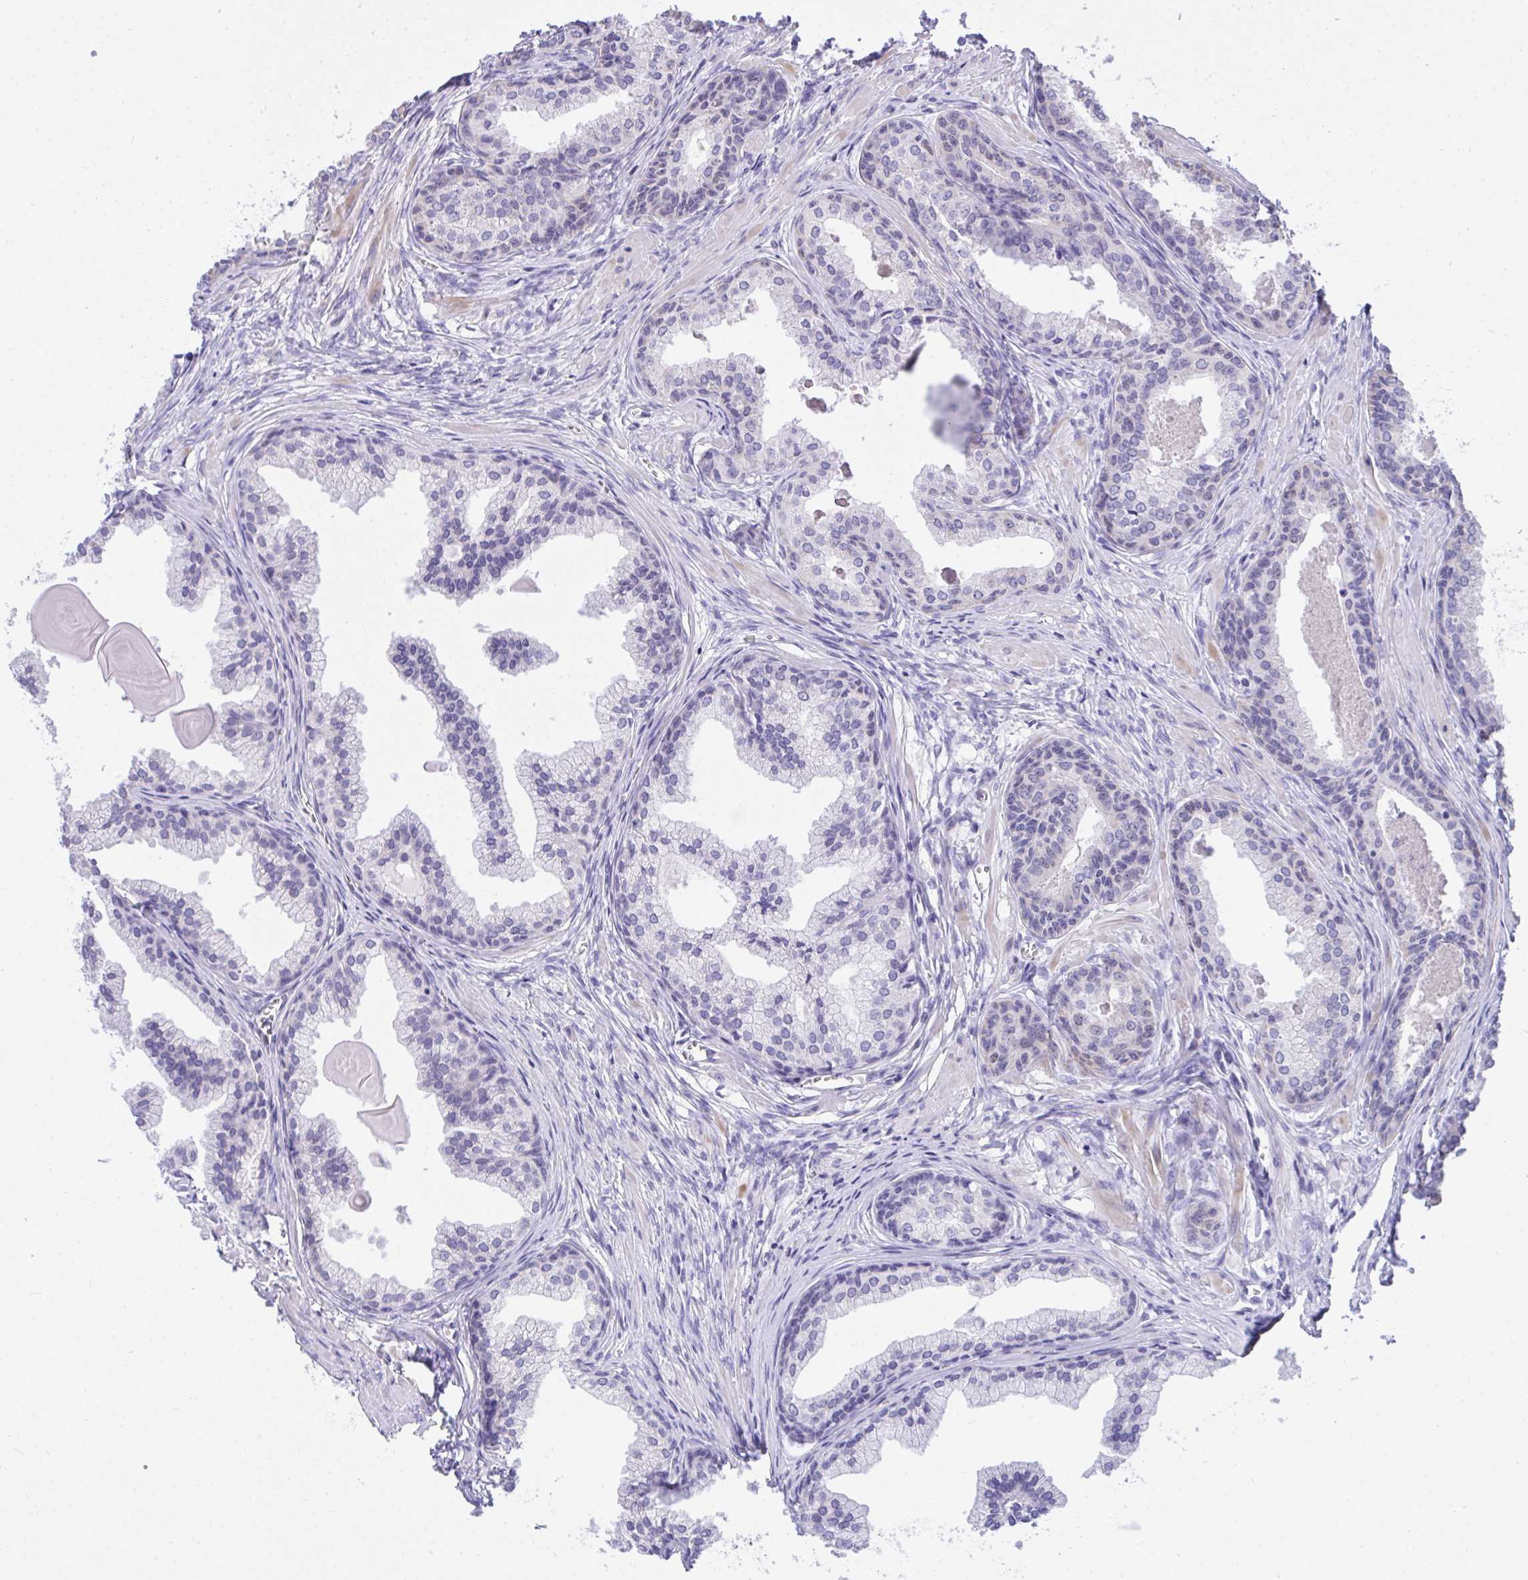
{"staining": {"intensity": "negative", "quantity": "none", "location": "none"}, "tissue": "prostate cancer", "cell_type": "Tumor cells", "image_type": "cancer", "snomed": [{"axis": "morphology", "description": "Adenocarcinoma, High grade"}, {"axis": "topography", "description": "Prostate"}], "caption": "Immunohistochemical staining of human prostate cancer (high-grade adenocarcinoma) reveals no significant positivity in tumor cells.", "gene": "TEAD4", "patient": {"sex": "male", "age": 68}}